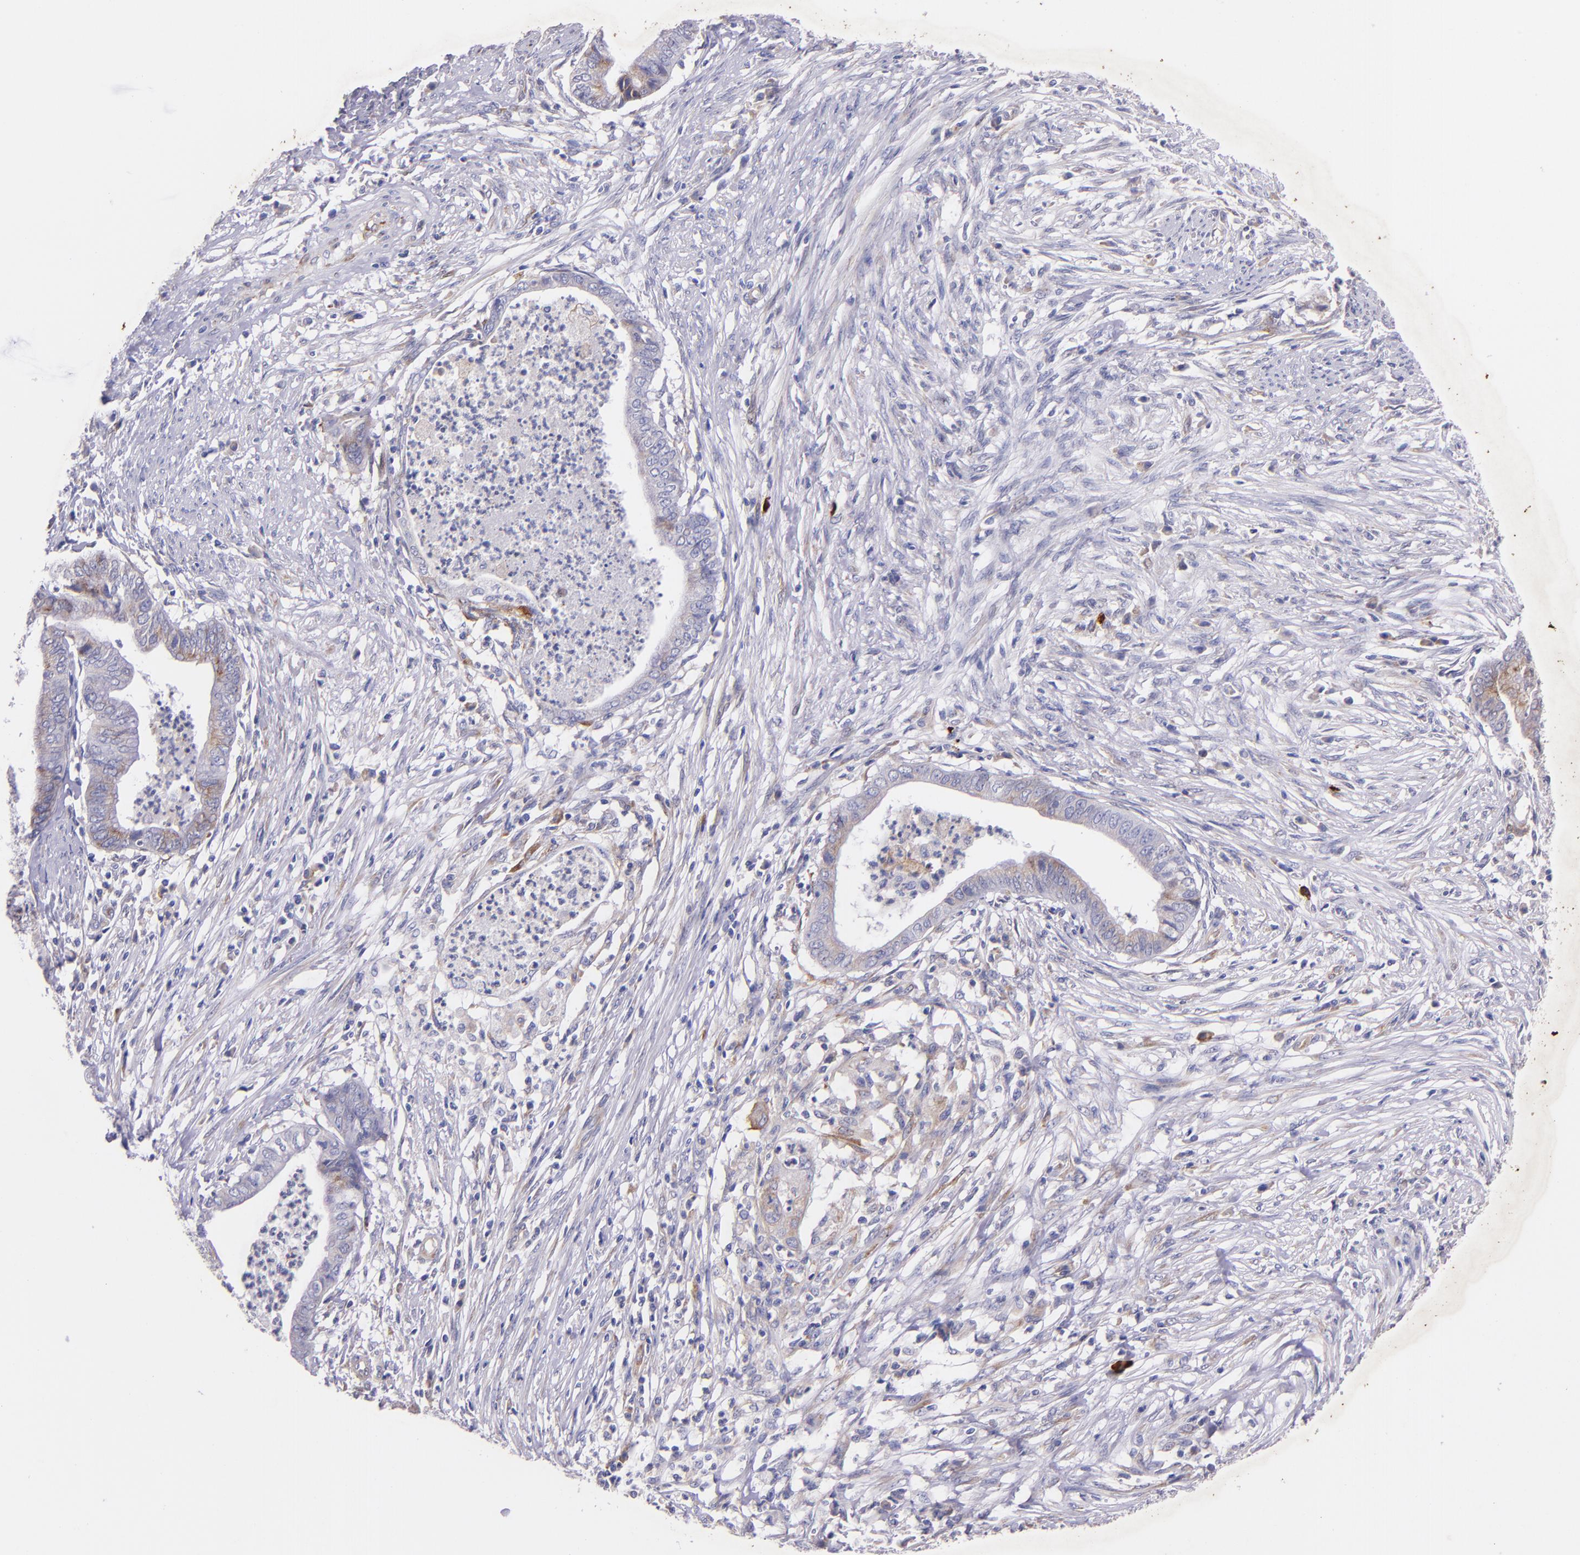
{"staining": {"intensity": "weak", "quantity": "25%-75%", "location": "cytoplasmic/membranous"}, "tissue": "endometrial cancer", "cell_type": "Tumor cells", "image_type": "cancer", "snomed": [{"axis": "morphology", "description": "Necrosis, NOS"}, {"axis": "morphology", "description": "Adenocarcinoma, NOS"}, {"axis": "topography", "description": "Endometrium"}], "caption": "Protein staining displays weak cytoplasmic/membranous expression in about 25%-75% of tumor cells in endometrial cancer.", "gene": "RET", "patient": {"sex": "female", "age": 79}}